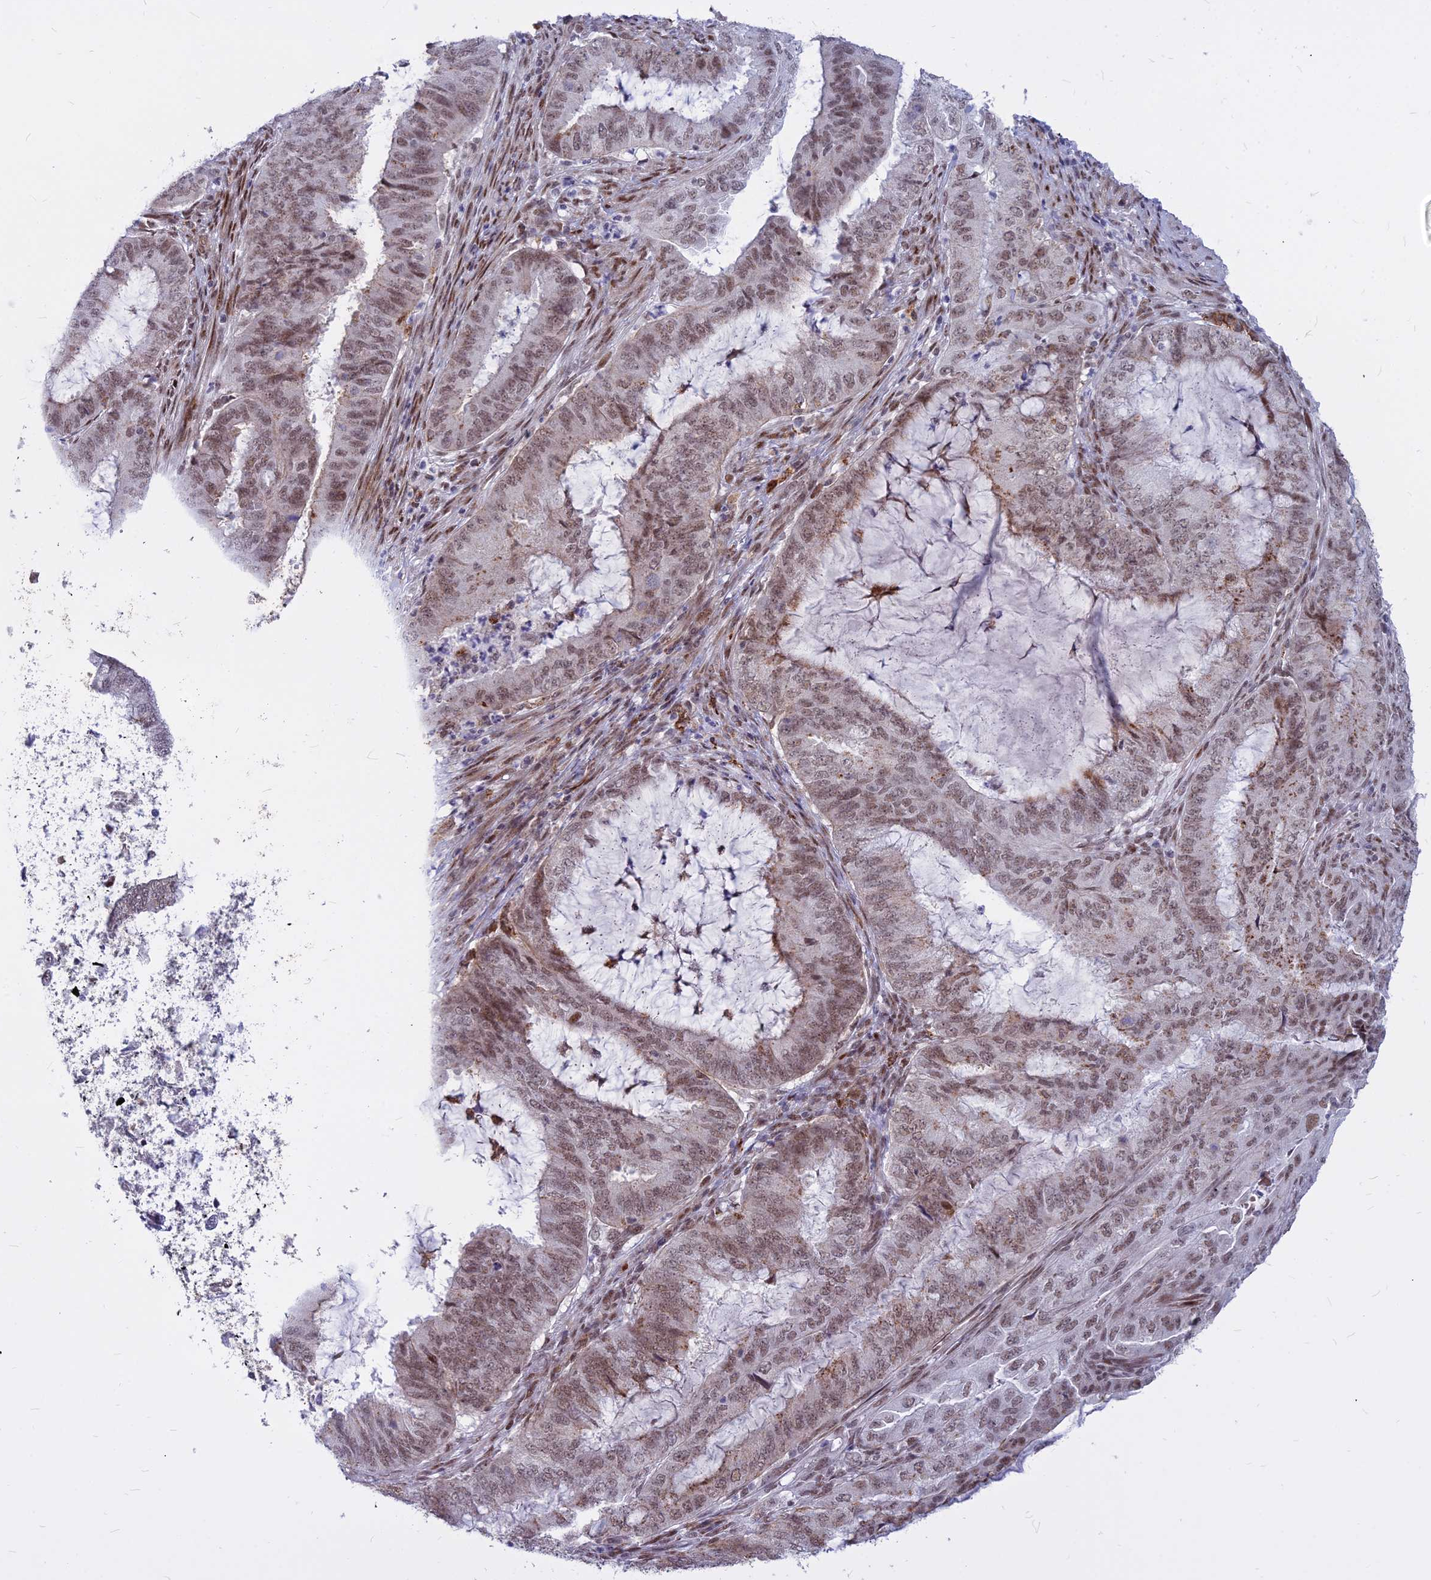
{"staining": {"intensity": "weak", "quantity": ">75%", "location": "nuclear"}, "tissue": "endometrial cancer", "cell_type": "Tumor cells", "image_type": "cancer", "snomed": [{"axis": "morphology", "description": "Adenocarcinoma, NOS"}, {"axis": "topography", "description": "Endometrium"}], "caption": "An image of endometrial cancer stained for a protein reveals weak nuclear brown staining in tumor cells.", "gene": "ALG10", "patient": {"sex": "female", "age": 51}}